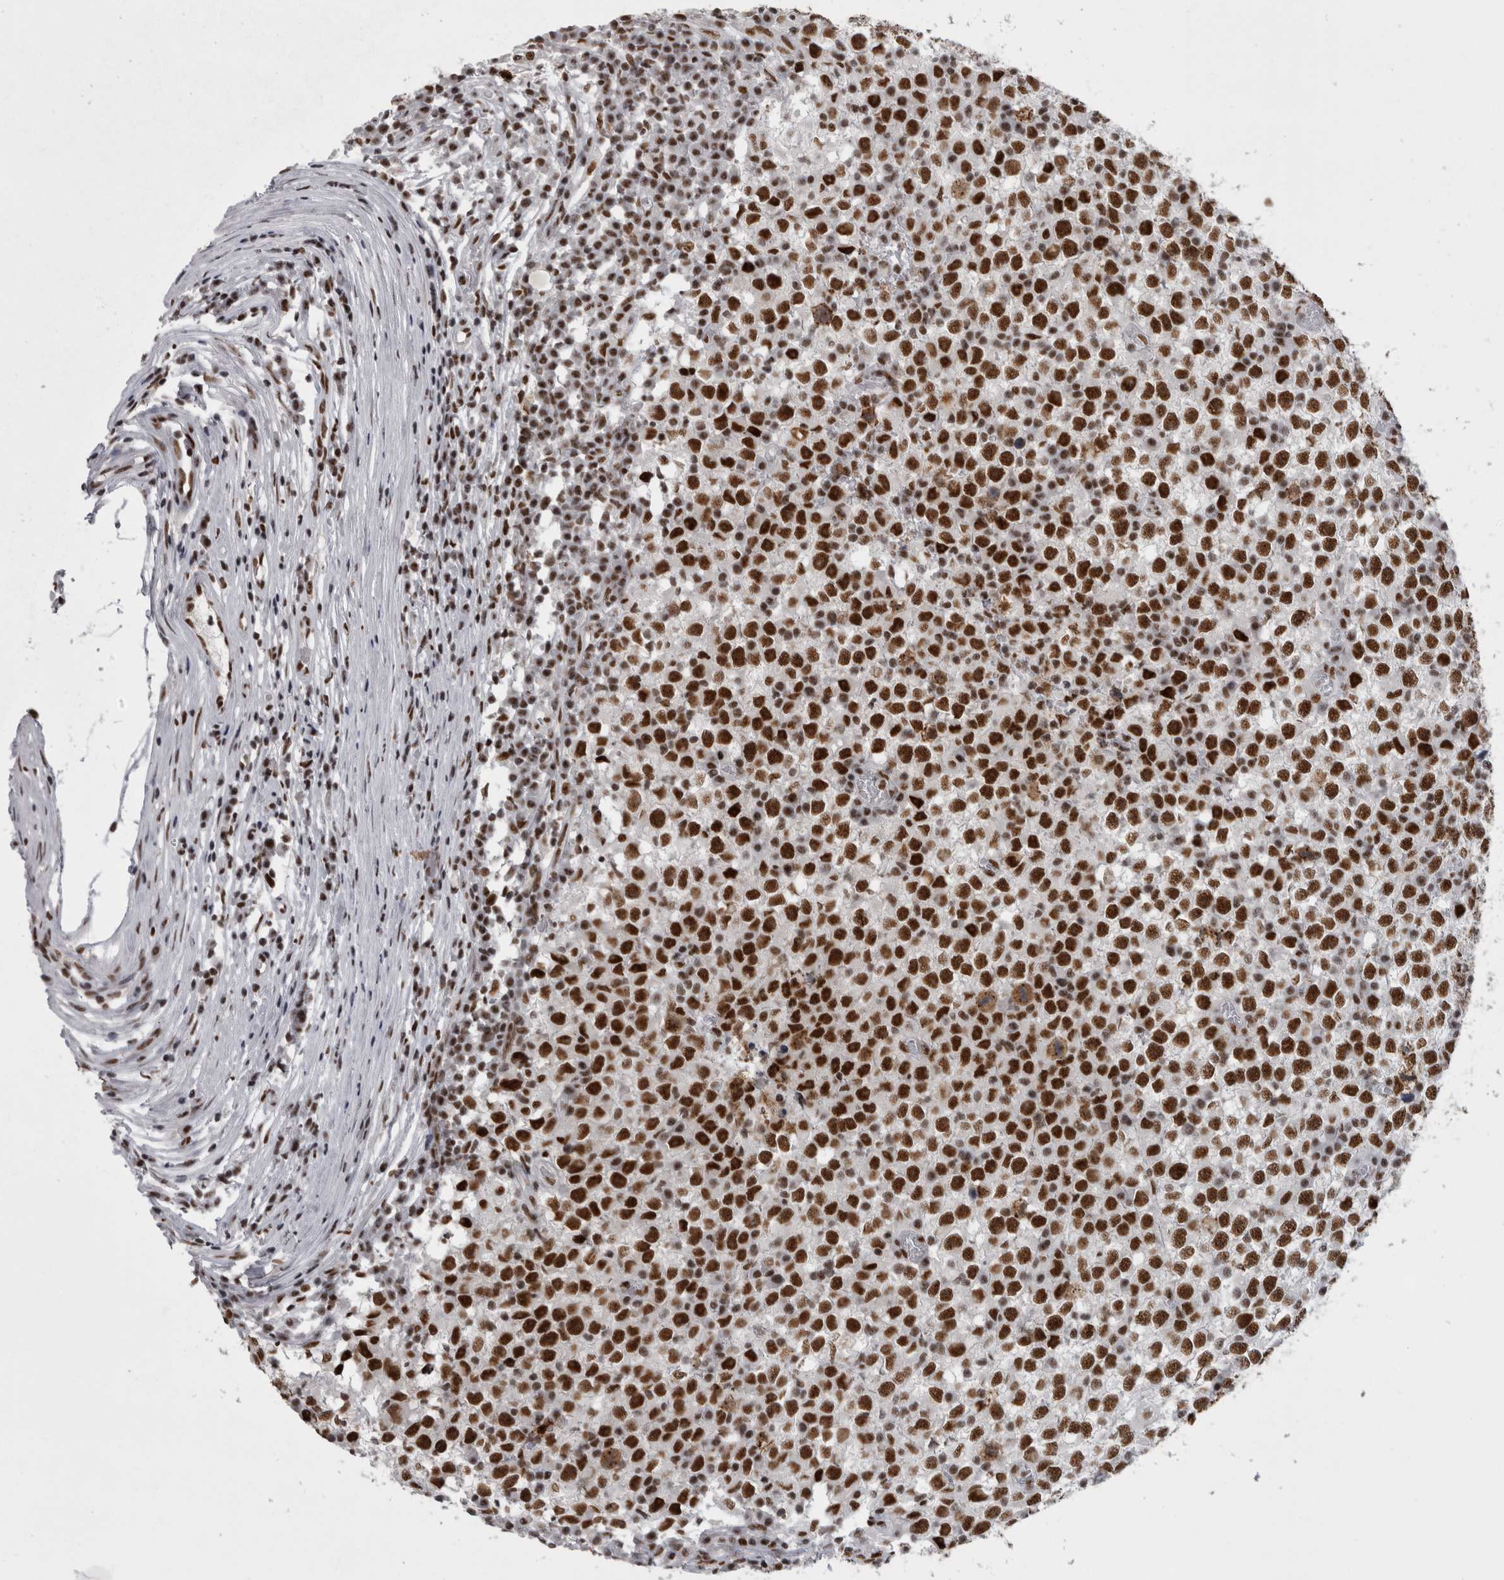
{"staining": {"intensity": "strong", "quantity": ">75%", "location": "nuclear"}, "tissue": "testis cancer", "cell_type": "Tumor cells", "image_type": "cancer", "snomed": [{"axis": "morphology", "description": "Seminoma, NOS"}, {"axis": "topography", "description": "Testis"}], "caption": "This is a photomicrograph of IHC staining of testis seminoma, which shows strong positivity in the nuclear of tumor cells.", "gene": "SNRNP40", "patient": {"sex": "male", "age": 65}}